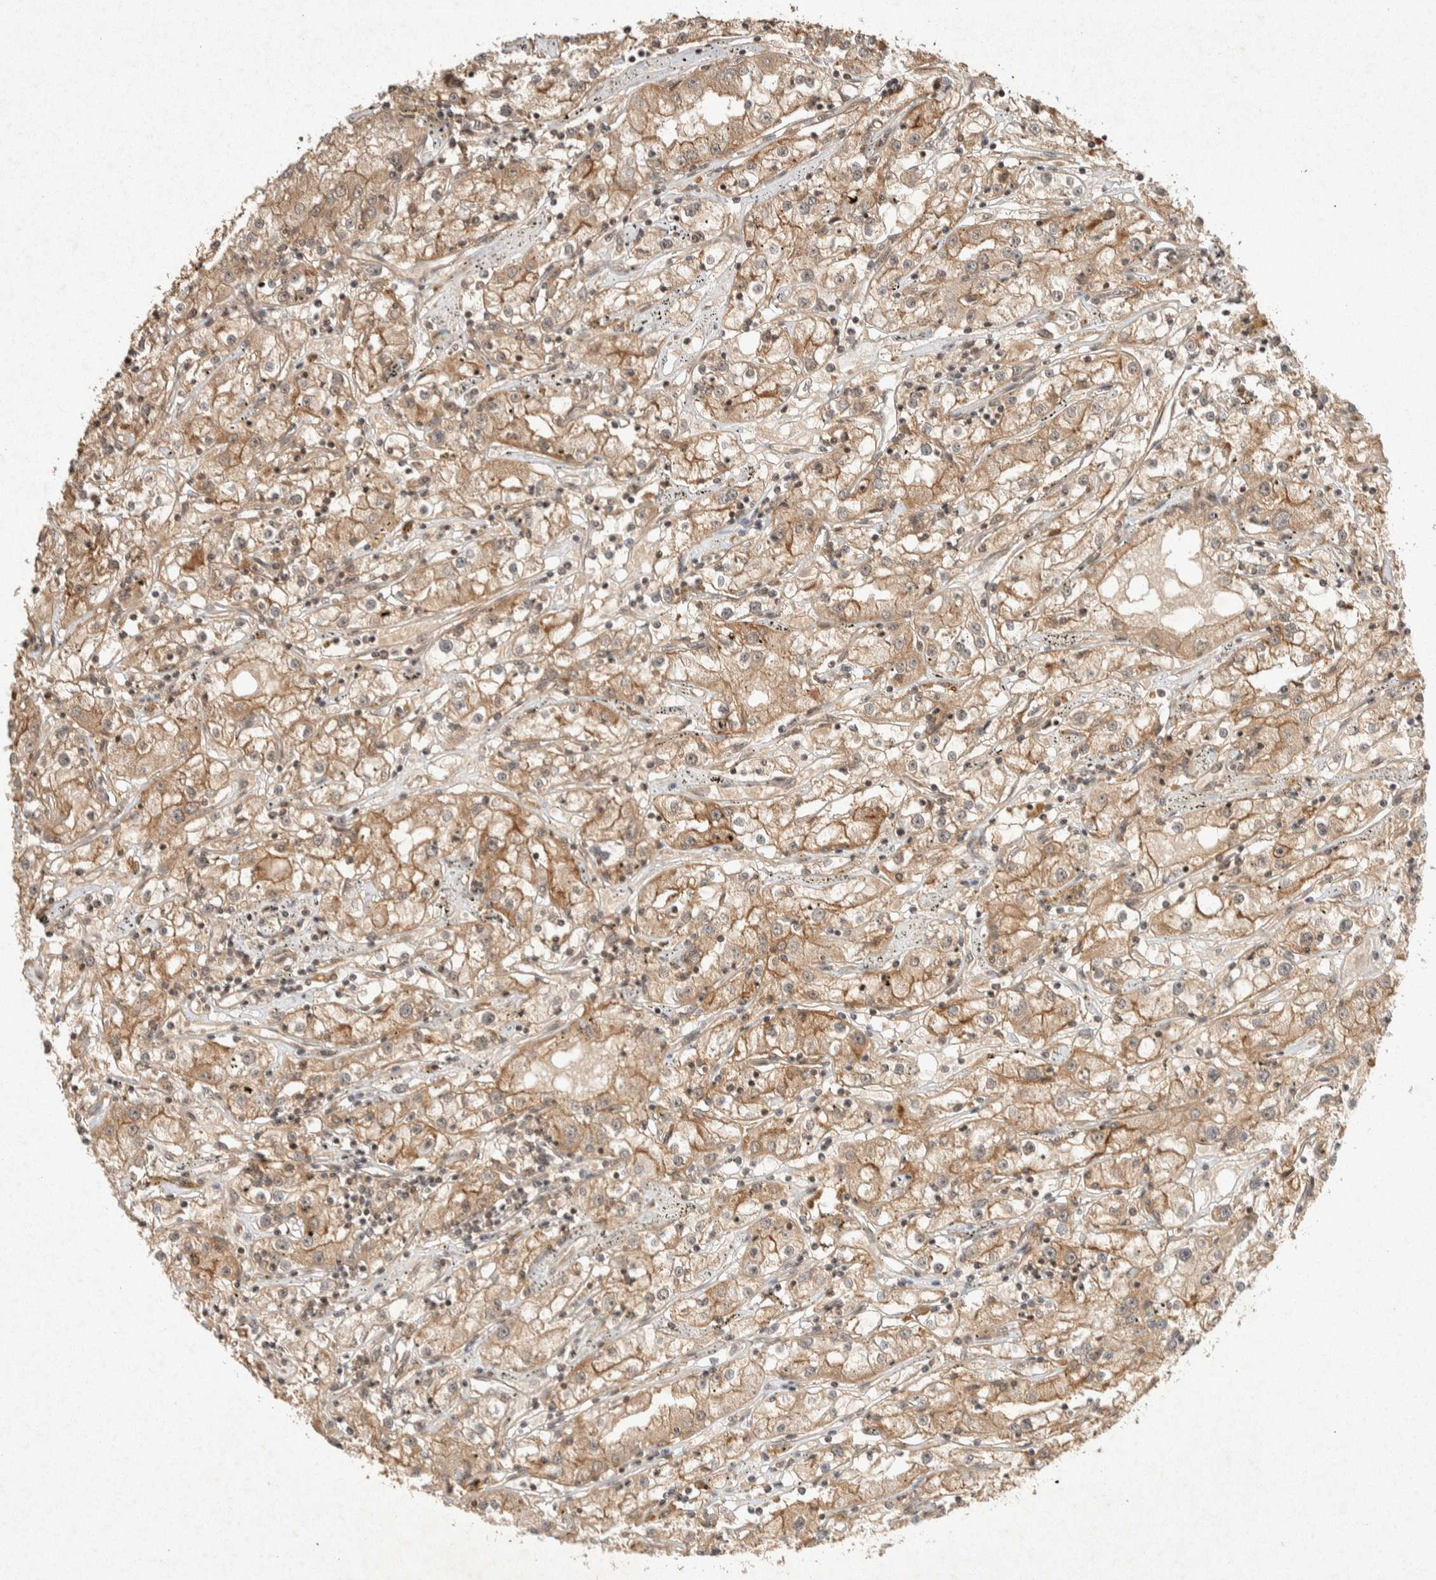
{"staining": {"intensity": "moderate", "quantity": ">75%", "location": "cytoplasmic/membranous"}, "tissue": "renal cancer", "cell_type": "Tumor cells", "image_type": "cancer", "snomed": [{"axis": "morphology", "description": "Adenocarcinoma, NOS"}, {"axis": "topography", "description": "Kidney"}], "caption": "A high-resolution histopathology image shows immunohistochemistry (IHC) staining of renal cancer, which demonstrates moderate cytoplasmic/membranous expression in approximately >75% of tumor cells.", "gene": "THRA", "patient": {"sex": "male", "age": 56}}